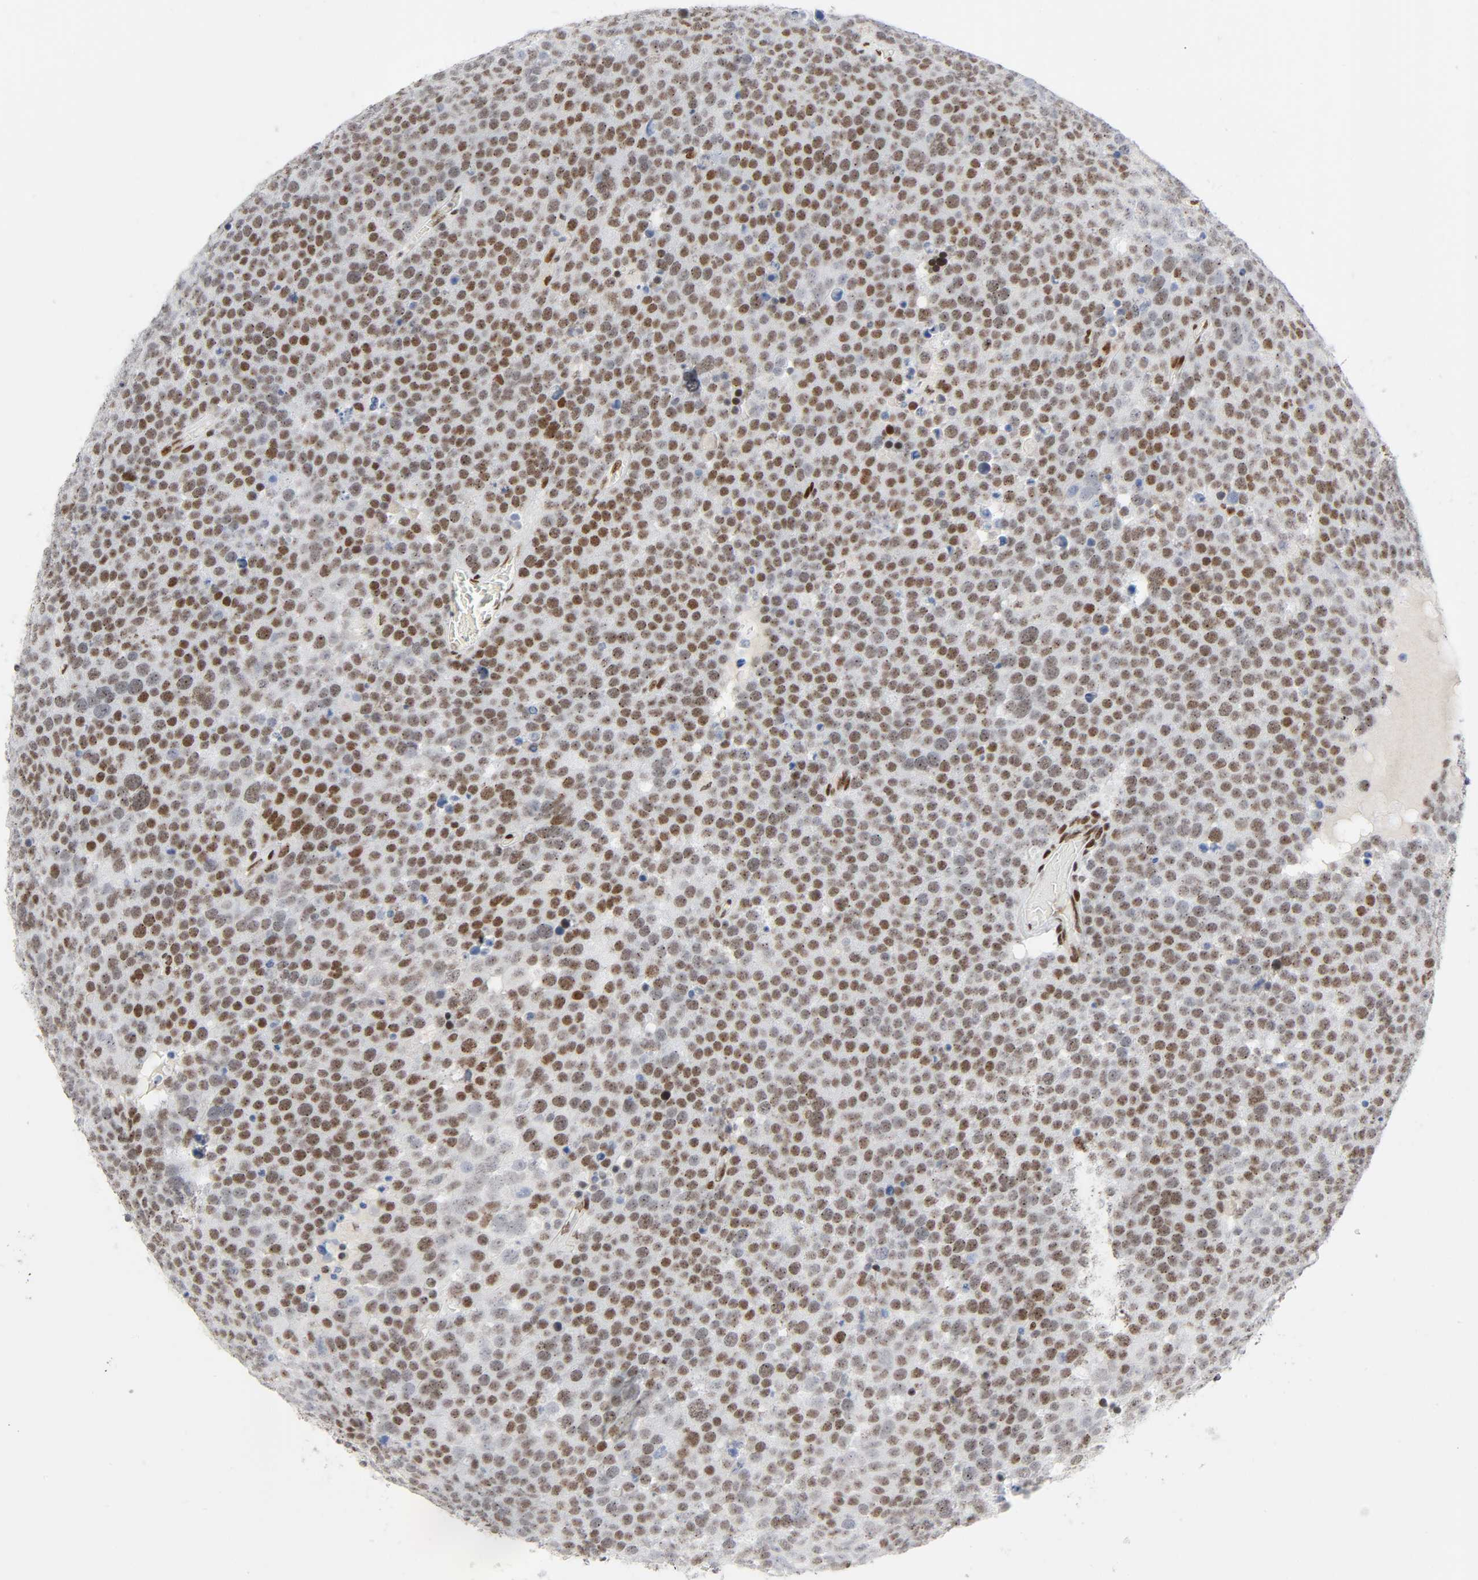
{"staining": {"intensity": "moderate", "quantity": ">75%", "location": "nuclear"}, "tissue": "testis cancer", "cell_type": "Tumor cells", "image_type": "cancer", "snomed": [{"axis": "morphology", "description": "Seminoma, NOS"}, {"axis": "topography", "description": "Testis"}], "caption": "Tumor cells display medium levels of moderate nuclear positivity in about >75% of cells in seminoma (testis).", "gene": "HSF1", "patient": {"sex": "male", "age": 71}}